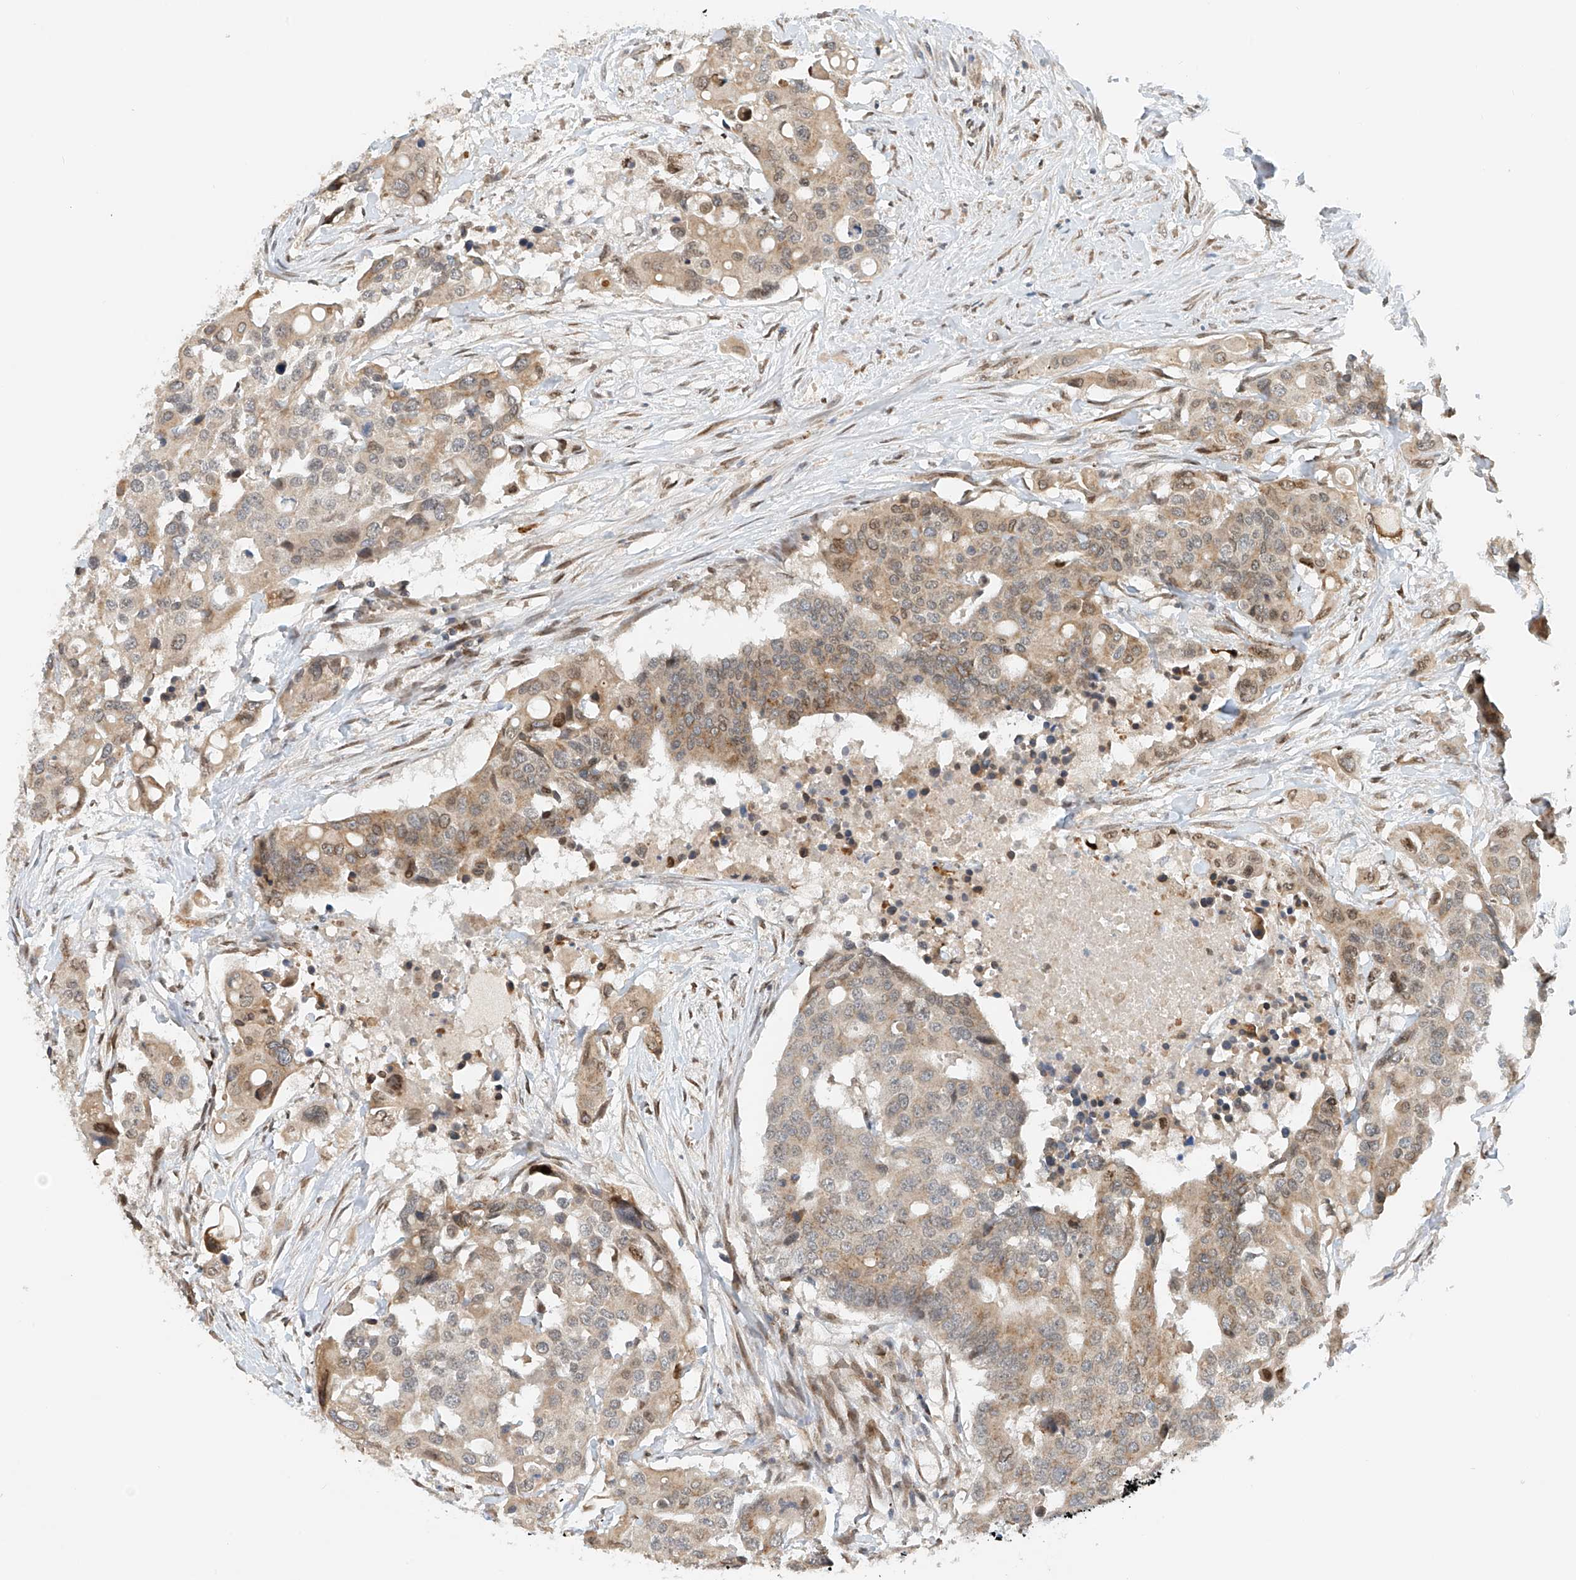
{"staining": {"intensity": "moderate", "quantity": ">75%", "location": "cytoplasmic/membranous,nuclear"}, "tissue": "colorectal cancer", "cell_type": "Tumor cells", "image_type": "cancer", "snomed": [{"axis": "morphology", "description": "Adenocarcinoma, NOS"}, {"axis": "topography", "description": "Colon"}], "caption": "This photomicrograph demonstrates immunohistochemistry (IHC) staining of human colorectal cancer, with medium moderate cytoplasmic/membranous and nuclear expression in approximately >75% of tumor cells.", "gene": "STARD9", "patient": {"sex": "male", "age": 77}}